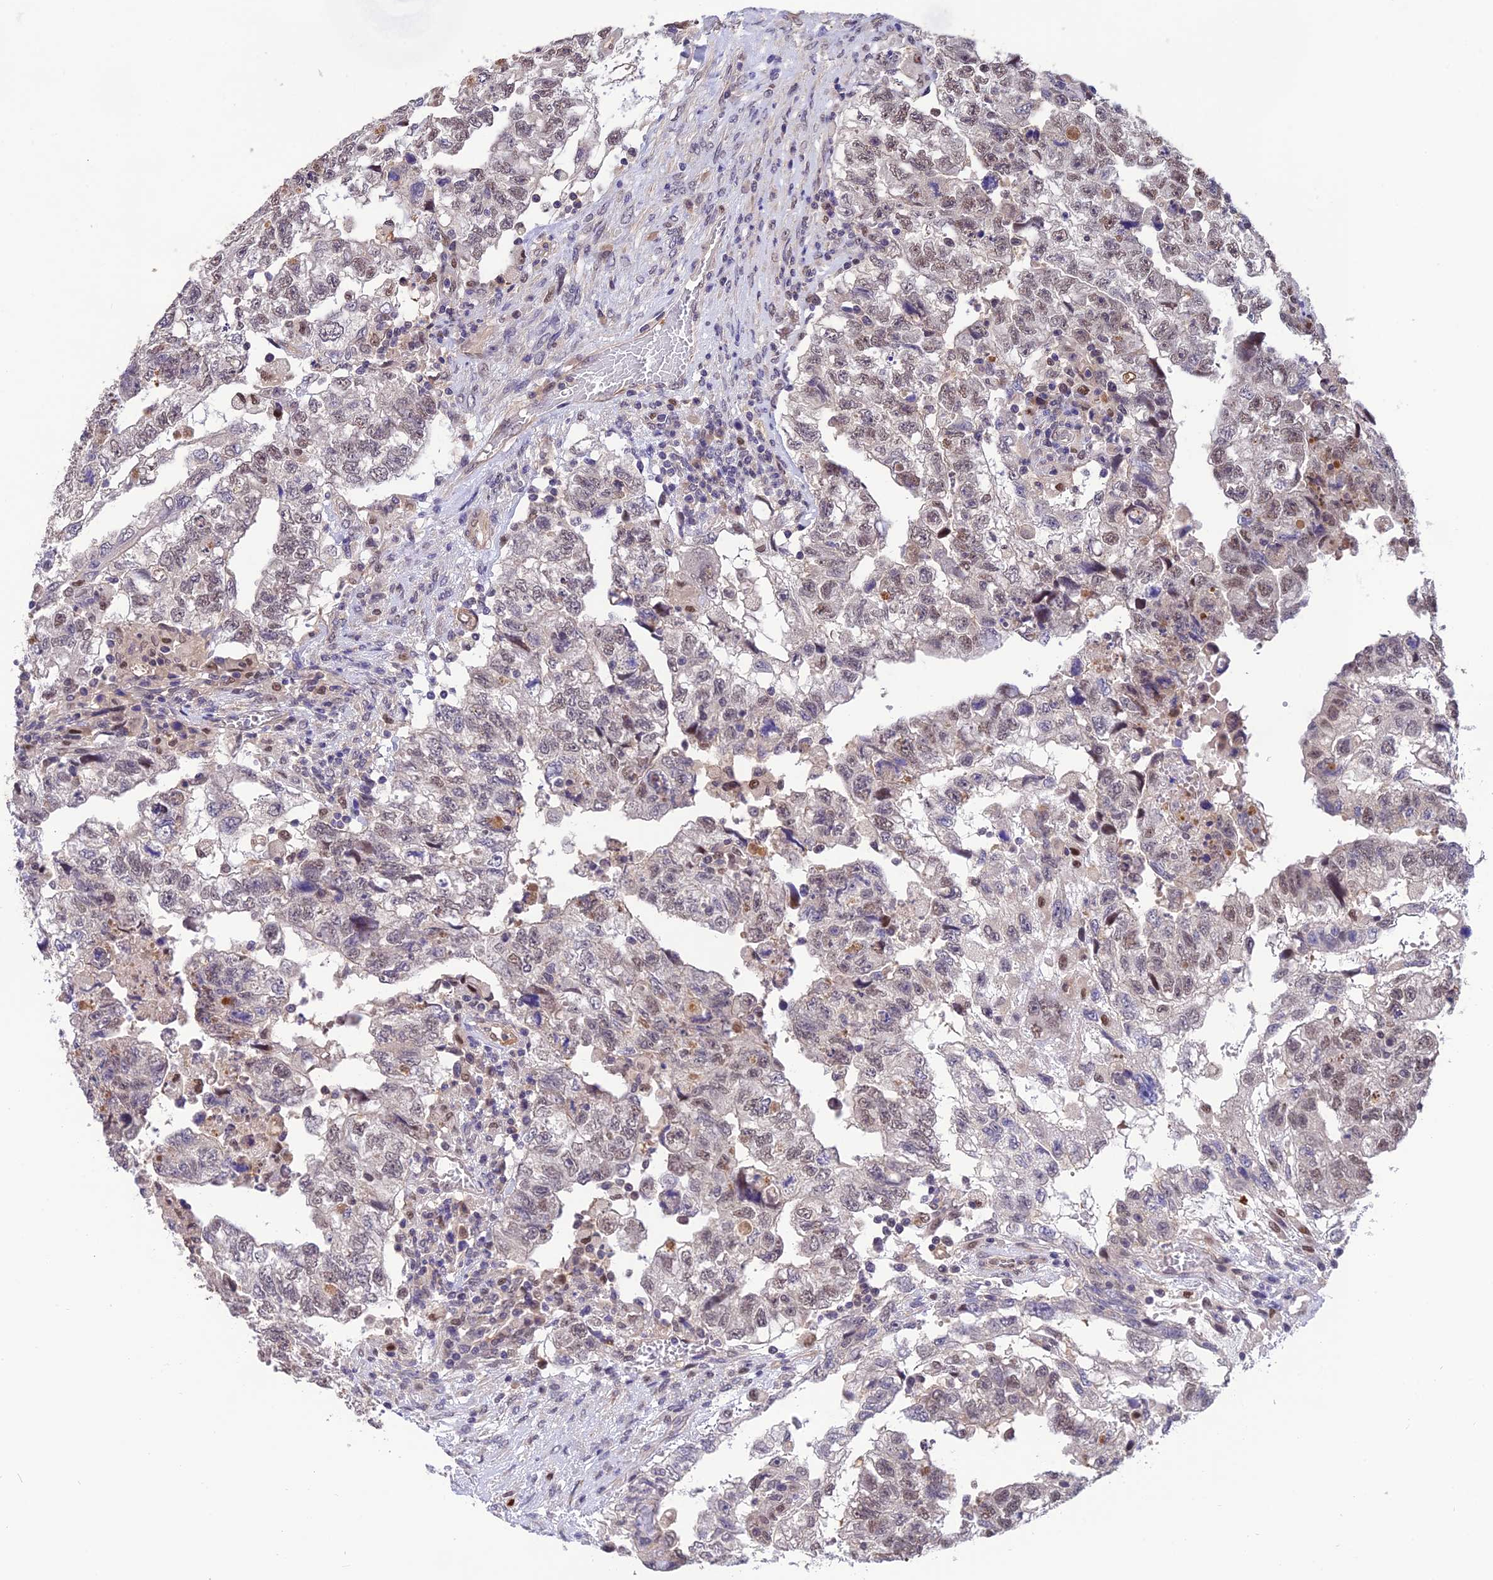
{"staining": {"intensity": "weak", "quantity": "25%-75%", "location": "nuclear"}, "tissue": "testis cancer", "cell_type": "Tumor cells", "image_type": "cancer", "snomed": [{"axis": "morphology", "description": "Carcinoma, Embryonal, NOS"}, {"axis": "topography", "description": "Testis"}], "caption": "Tumor cells reveal weak nuclear positivity in approximately 25%-75% of cells in testis cancer.", "gene": "PSMB3", "patient": {"sex": "male", "age": 36}}